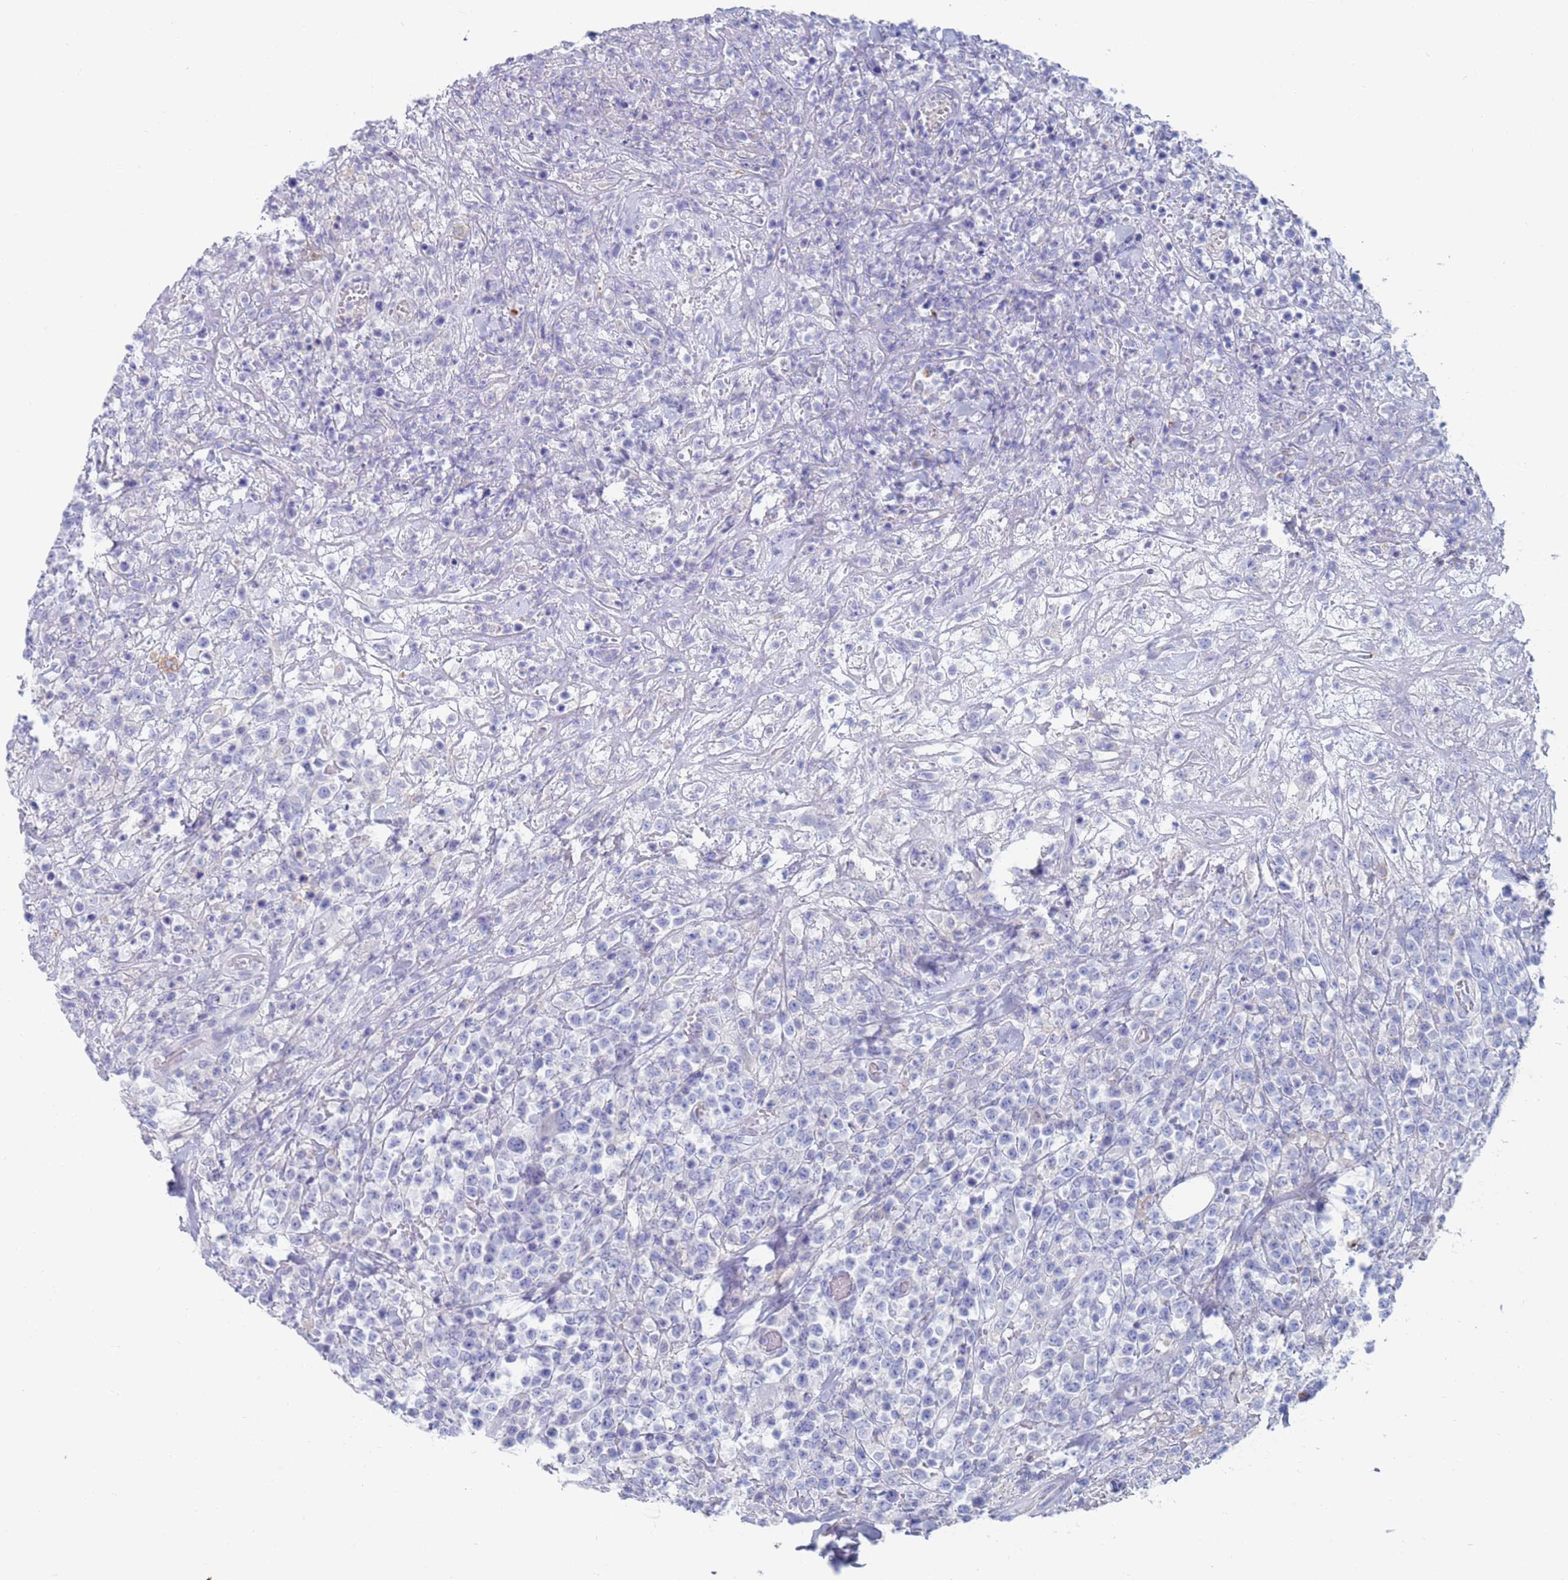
{"staining": {"intensity": "negative", "quantity": "none", "location": "none"}, "tissue": "lymphoma", "cell_type": "Tumor cells", "image_type": "cancer", "snomed": [{"axis": "morphology", "description": "Malignant lymphoma, non-Hodgkin's type, High grade"}, {"axis": "topography", "description": "Colon"}], "caption": "An immunohistochemistry (IHC) photomicrograph of lymphoma is shown. There is no staining in tumor cells of lymphoma.", "gene": "FUCA1", "patient": {"sex": "female", "age": 53}}